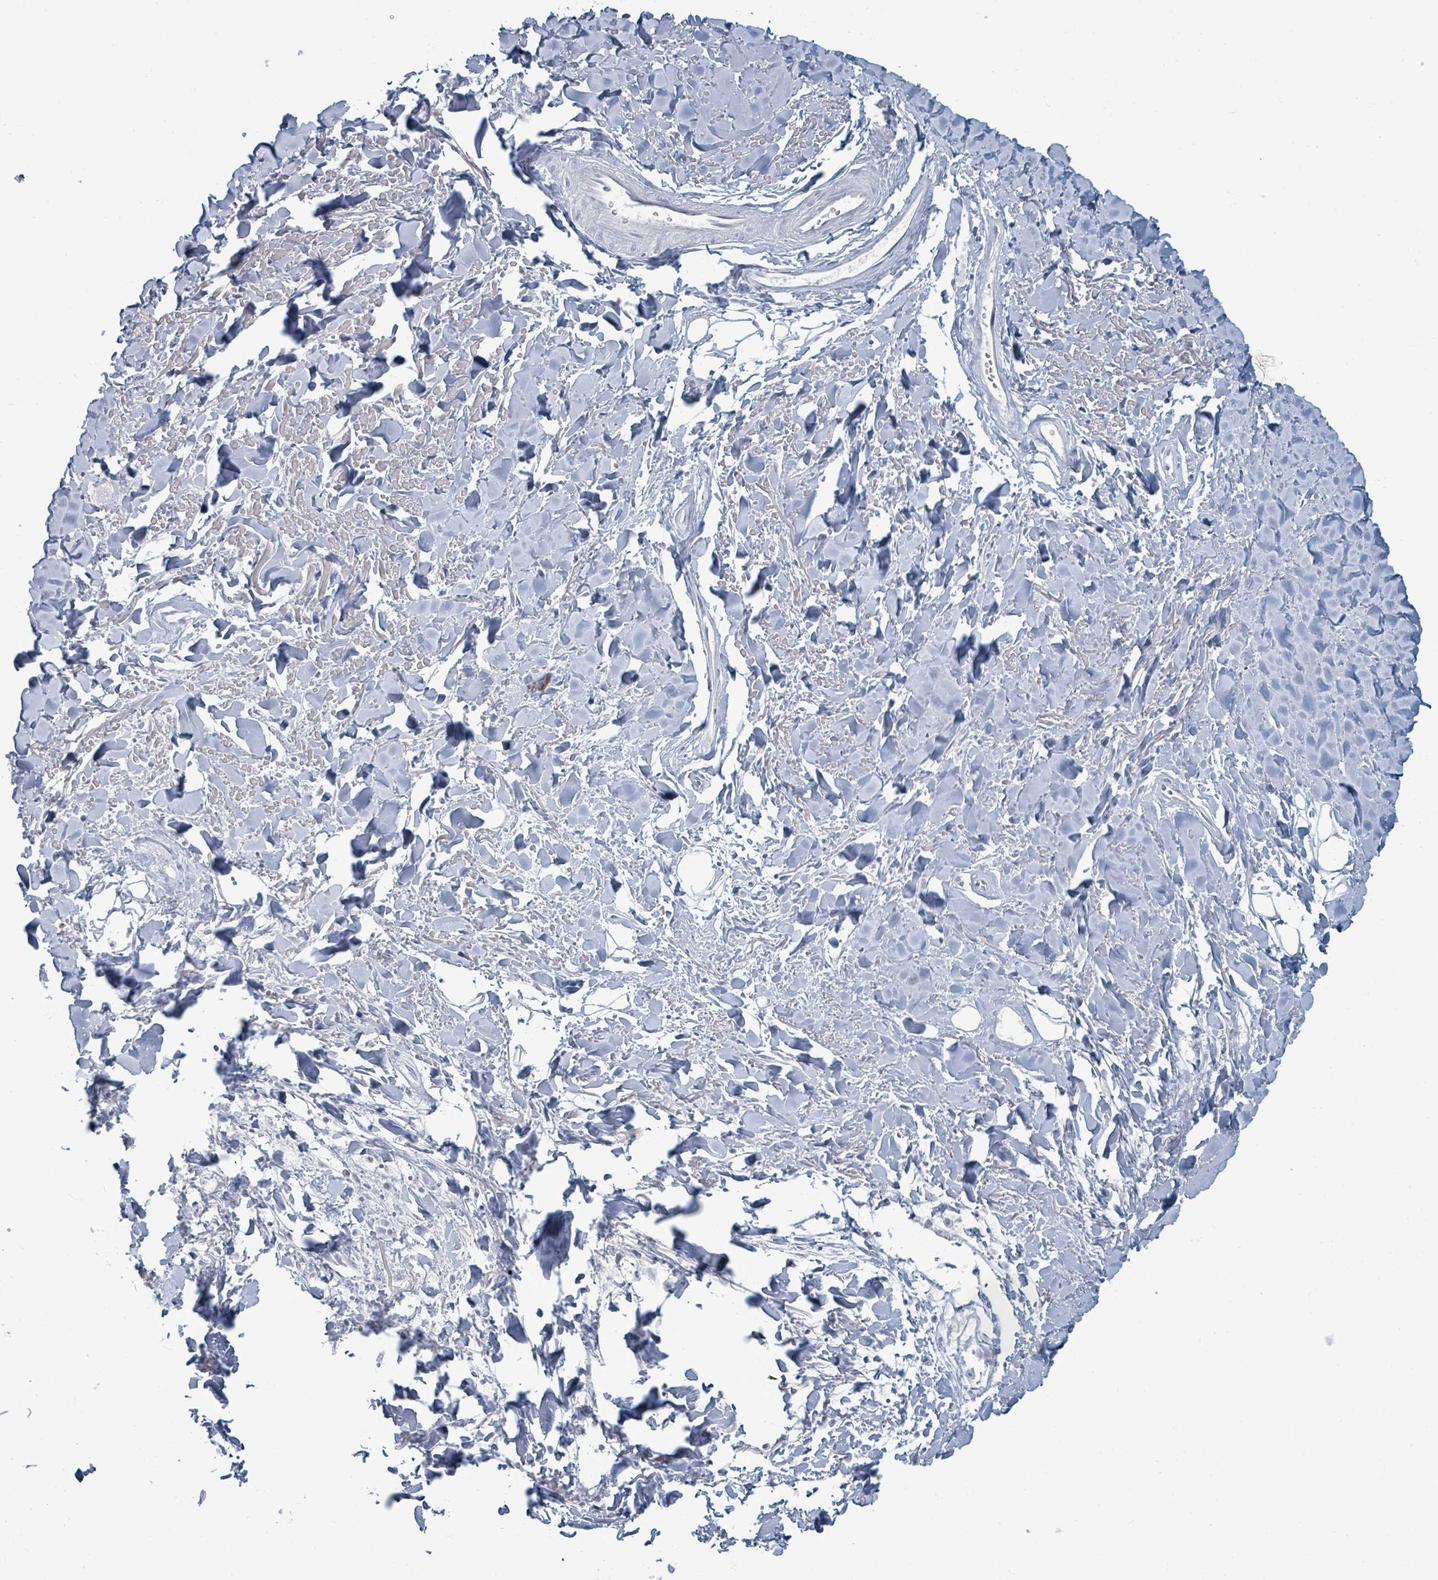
{"staining": {"intensity": "negative", "quantity": "none", "location": "none"}, "tissue": "adipose tissue", "cell_type": "Adipocytes", "image_type": "normal", "snomed": [{"axis": "morphology", "description": "Normal tissue, NOS"}, {"axis": "topography", "description": "Cartilage tissue"}], "caption": "Adipocytes show no significant protein expression in unremarkable adipose tissue. (DAB (3,3'-diaminobenzidine) IHC visualized using brightfield microscopy, high magnification).", "gene": "TRDMT1", "patient": {"sex": "male", "age": 57}}